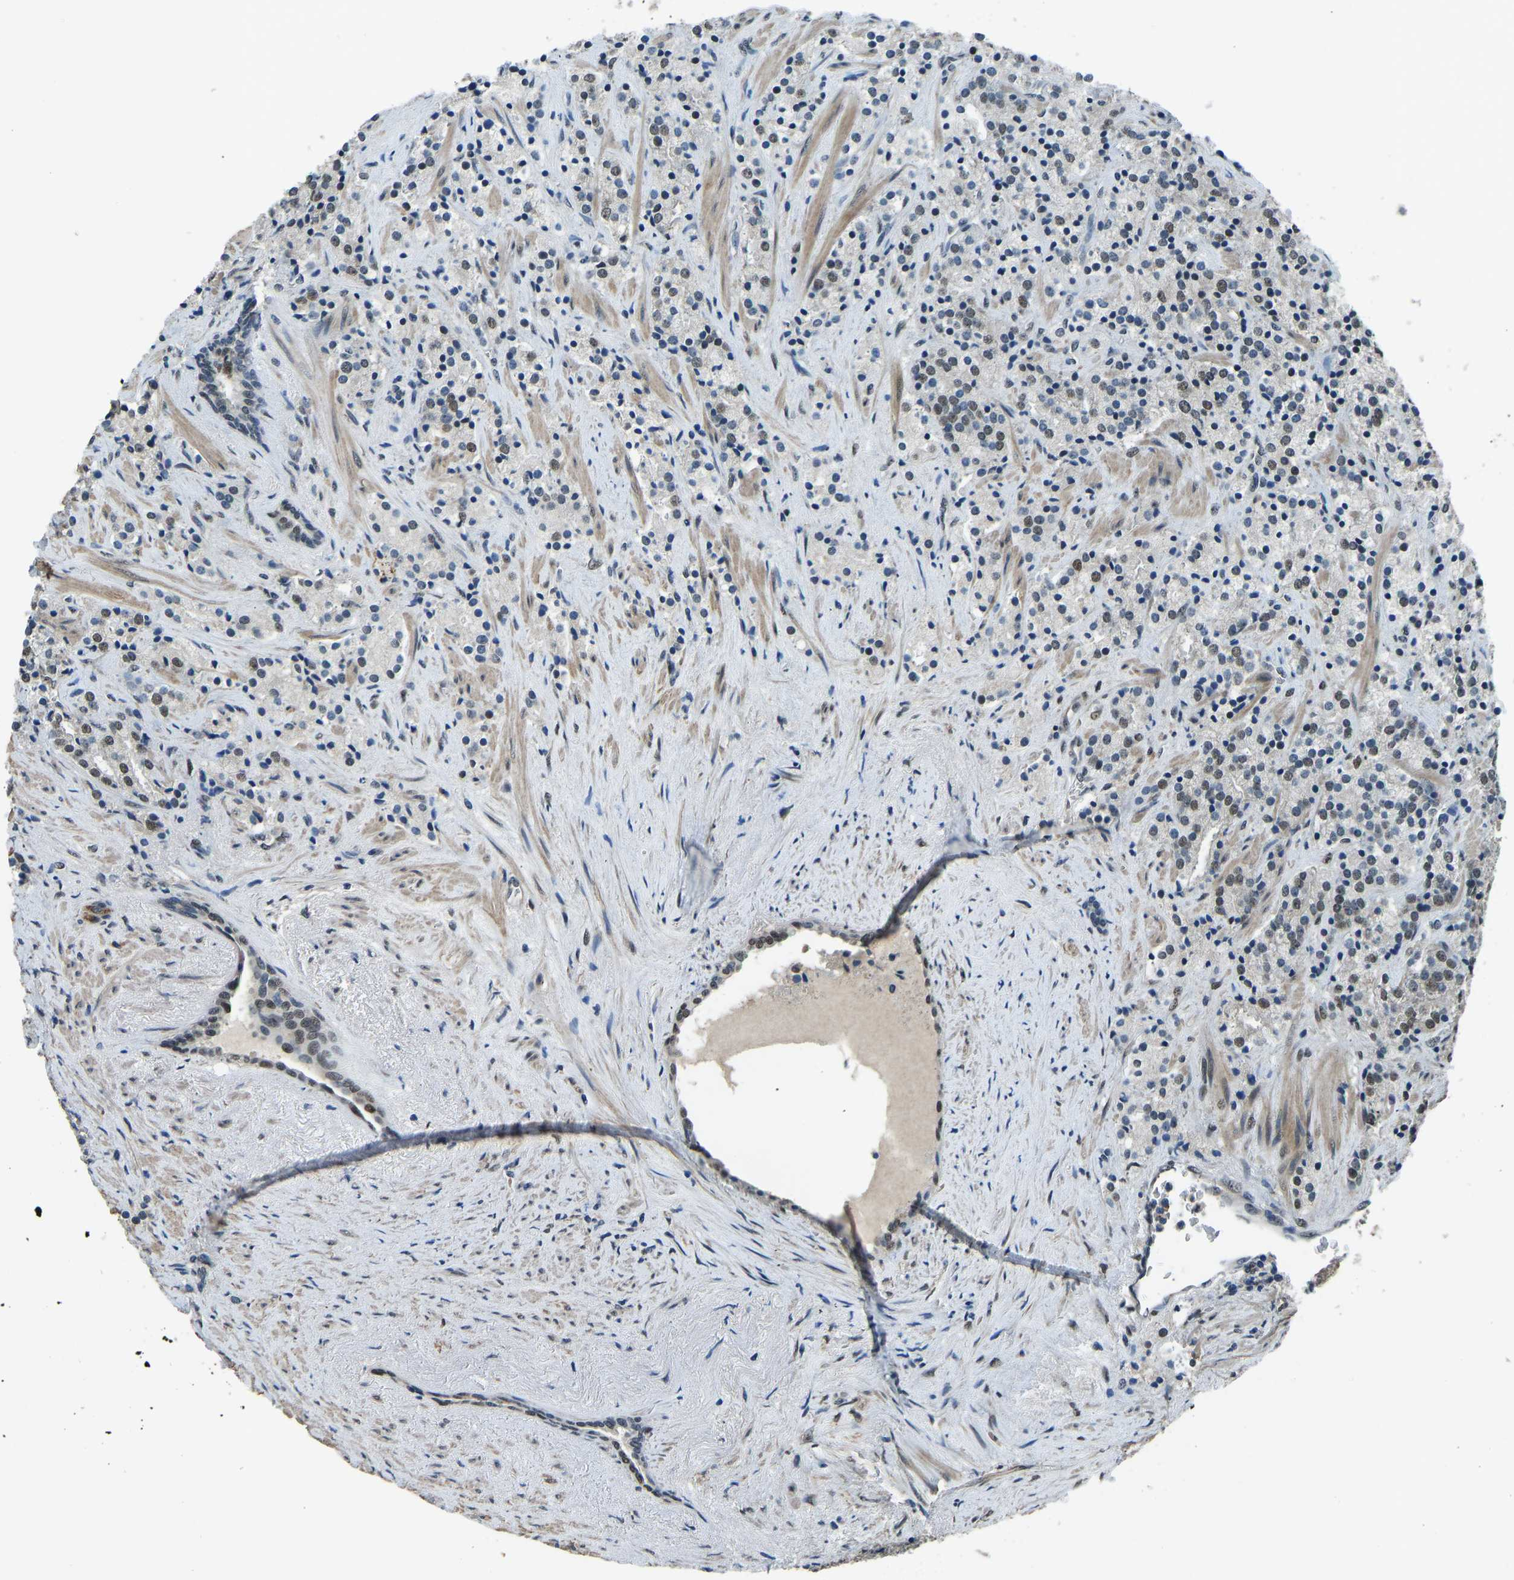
{"staining": {"intensity": "weak", "quantity": ">75%", "location": "nuclear"}, "tissue": "prostate cancer", "cell_type": "Tumor cells", "image_type": "cancer", "snomed": [{"axis": "morphology", "description": "Adenocarcinoma, High grade"}, {"axis": "topography", "description": "Prostate"}], "caption": "Immunohistochemical staining of prostate cancer reveals low levels of weak nuclear protein staining in about >75% of tumor cells. The staining is performed using DAB brown chromogen to label protein expression. The nuclei are counter-stained blue using hematoxylin.", "gene": "FOS", "patient": {"sex": "male", "age": 71}}